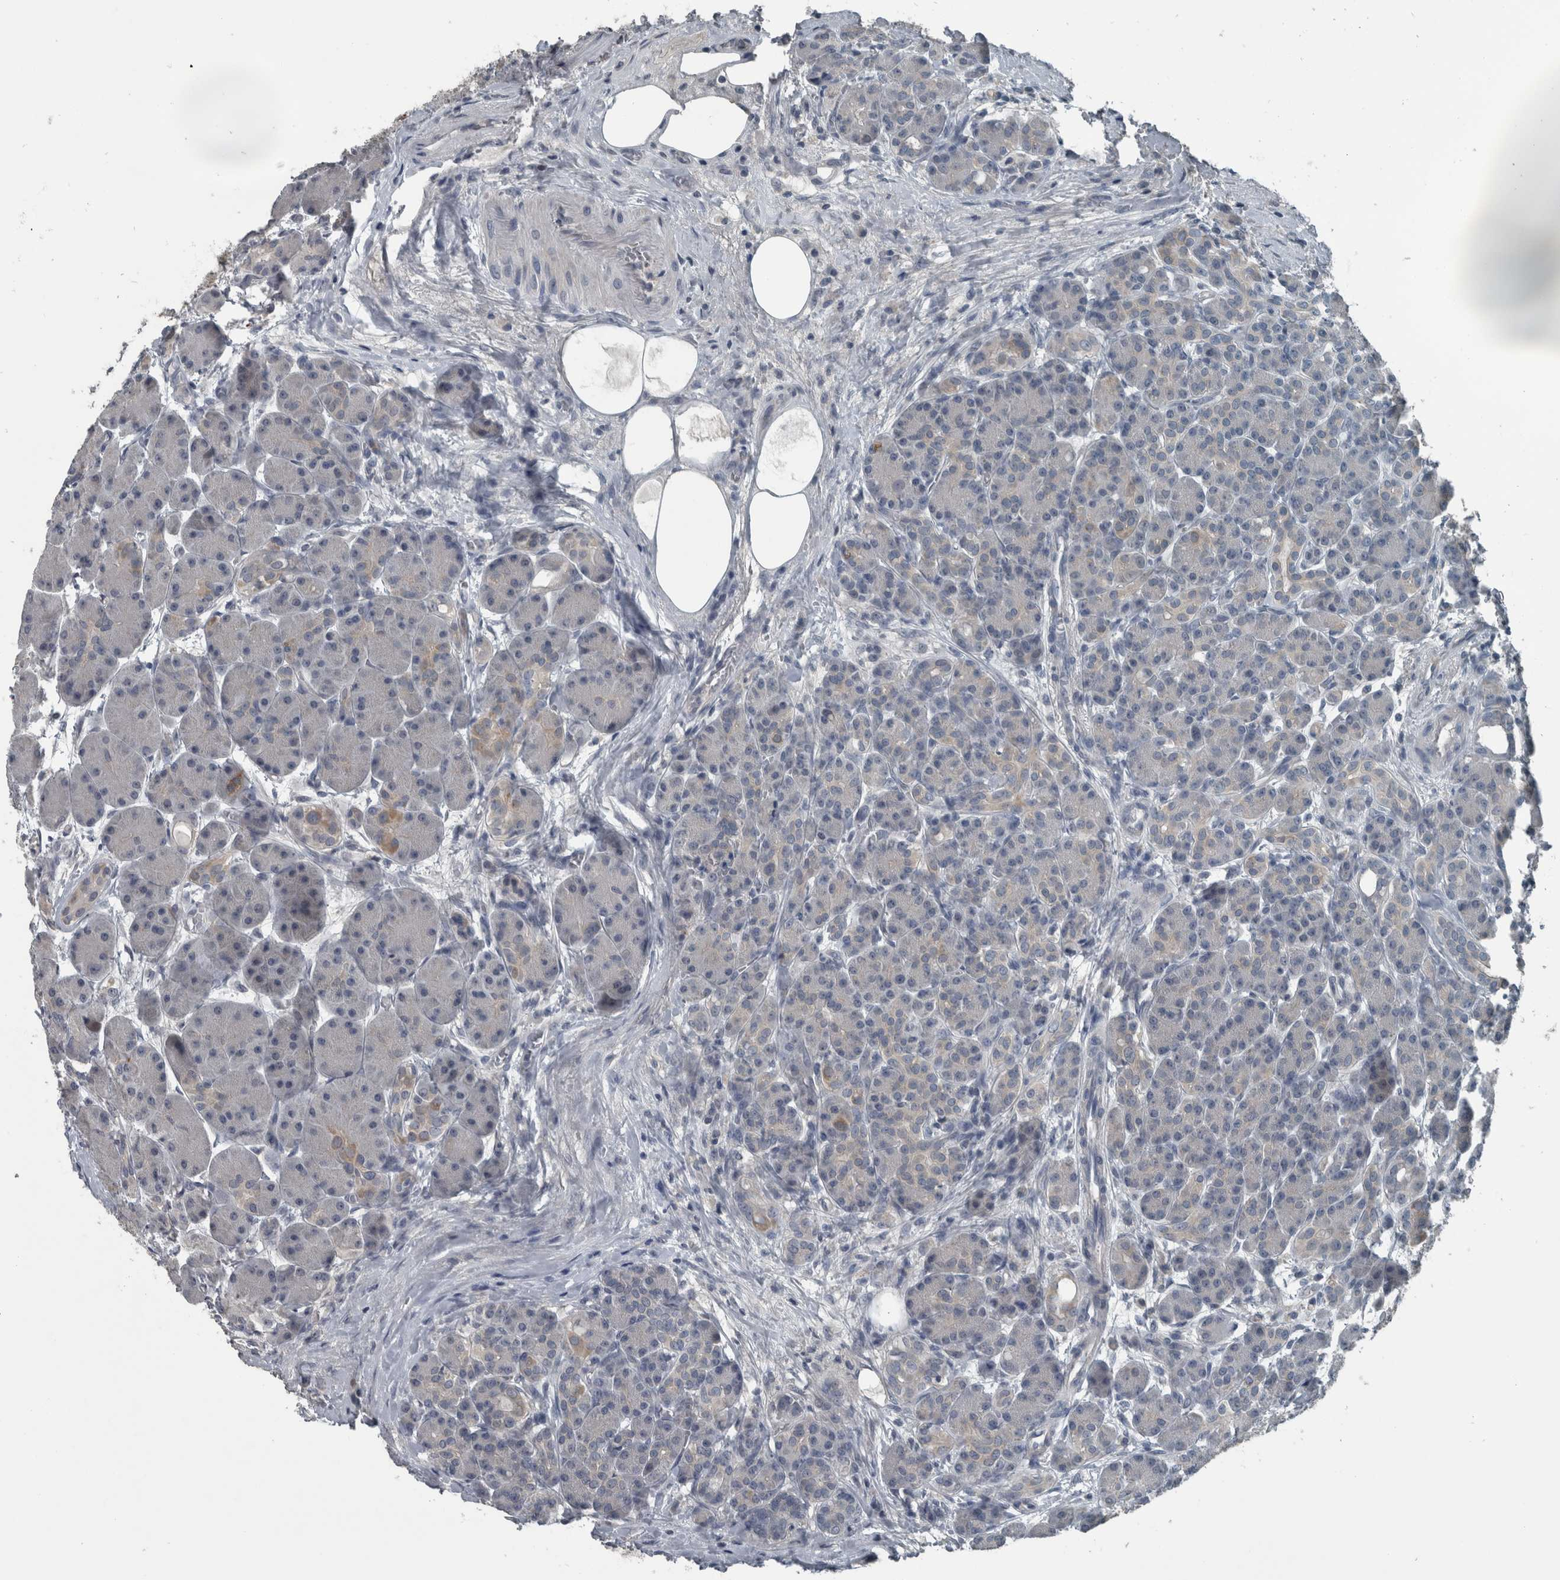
{"staining": {"intensity": "negative", "quantity": "none", "location": "none"}, "tissue": "pancreas", "cell_type": "Exocrine glandular cells", "image_type": "normal", "snomed": [{"axis": "morphology", "description": "Normal tissue, NOS"}, {"axis": "topography", "description": "Pancreas"}], "caption": "An immunohistochemistry micrograph of normal pancreas is shown. There is no staining in exocrine glandular cells of pancreas. Brightfield microscopy of IHC stained with DAB (3,3'-diaminobenzidine) (brown) and hematoxylin (blue), captured at high magnification.", "gene": "KRT20", "patient": {"sex": "male", "age": 63}}